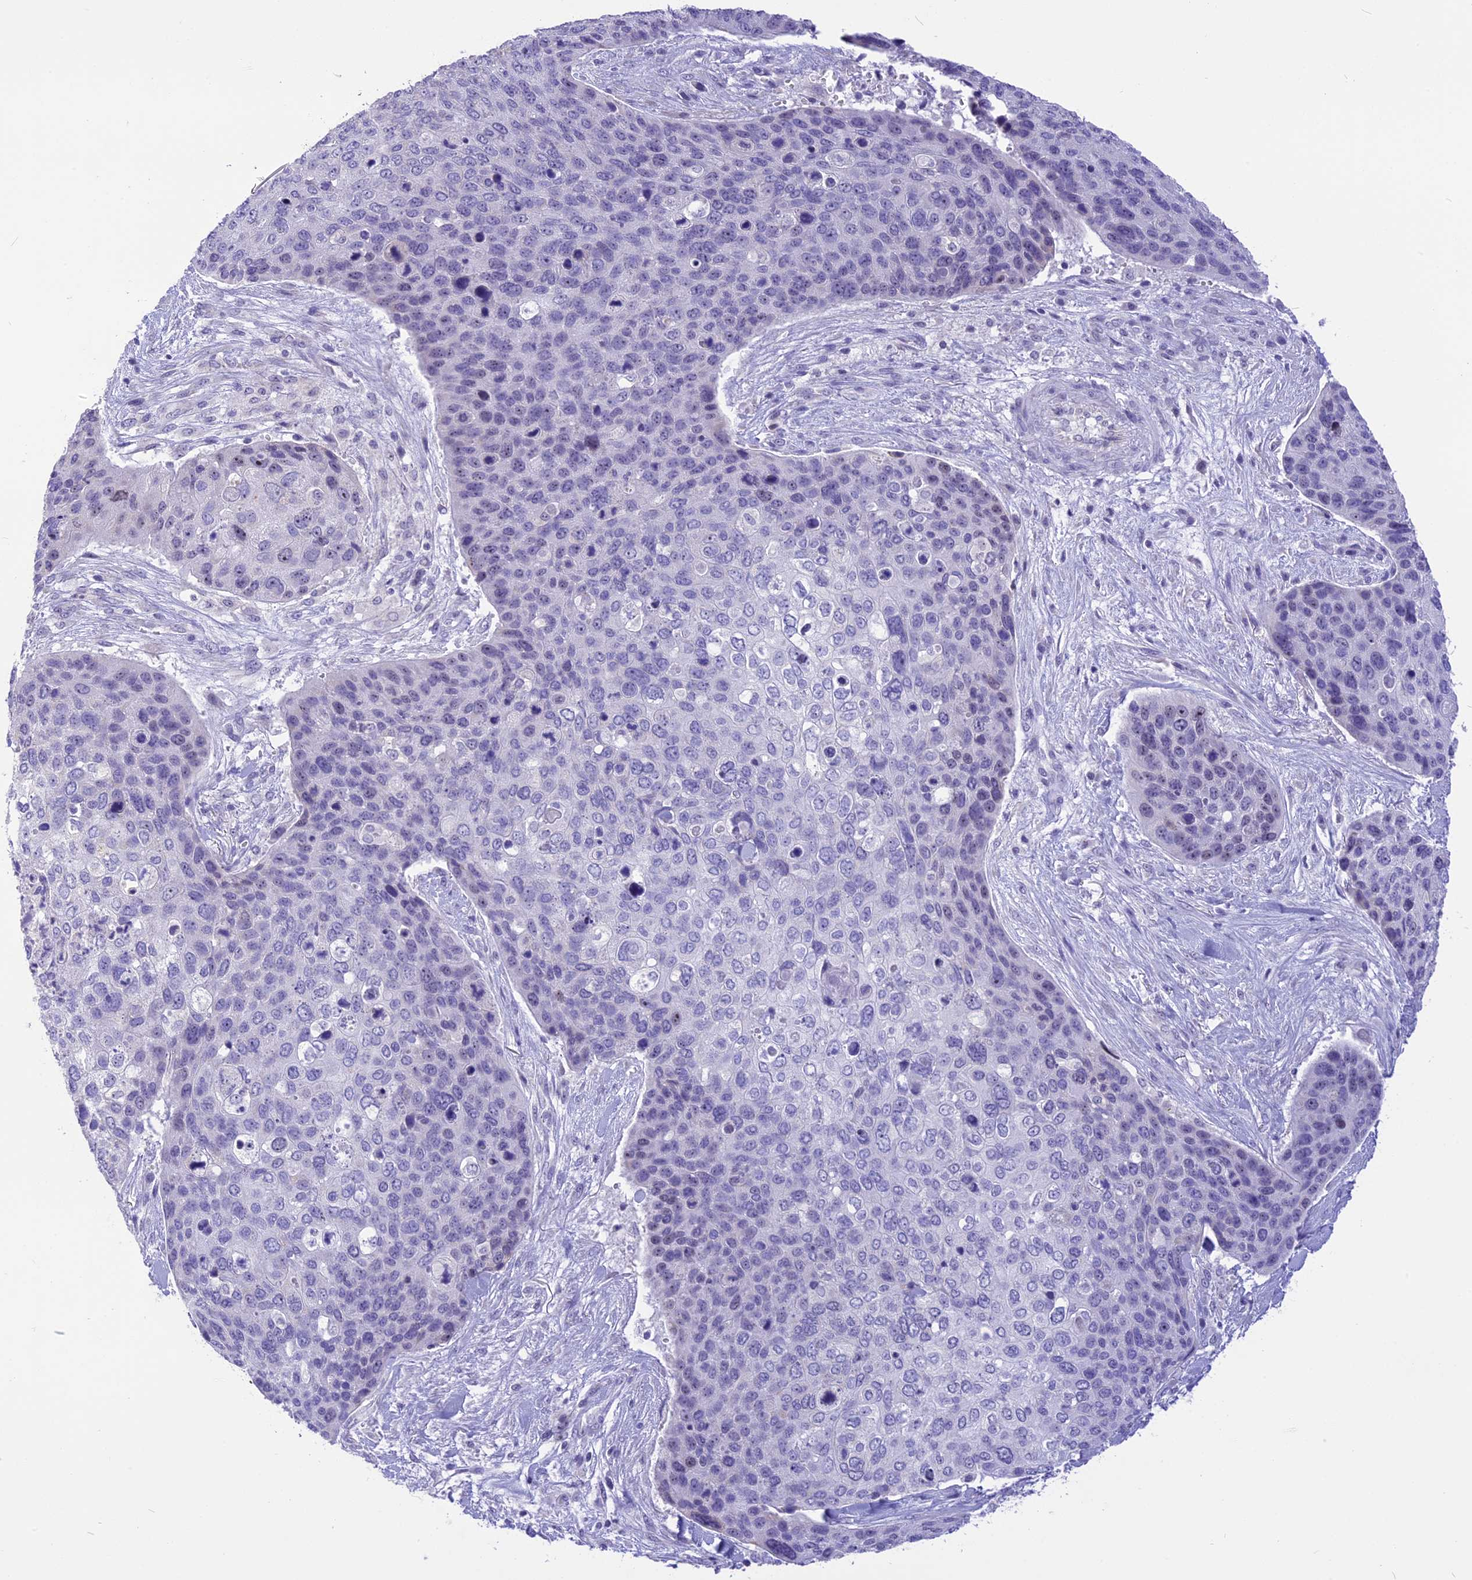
{"staining": {"intensity": "negative", "quantity": "none", "location": "none"}, "tissue": "skin cancer", "cell_type": "Tumor cells", "image_type": "cancer", "snomed": [{"axis": "morphology", "description": "Basal cell carcinoma"}, {"axis": "topography", "description": "Skin"}], "caption": "DAB (3,3'-diaminobenzidine) immunohistochemical staining of basal cell carcinoma (skin) displays no significant positivity in tumor cells. (Brightfield microscopy of DAB immunohistochemistry (IHC) at high magnification).", "gene": "CMSS1", "patient": {"sex": "female", "age": 74}}